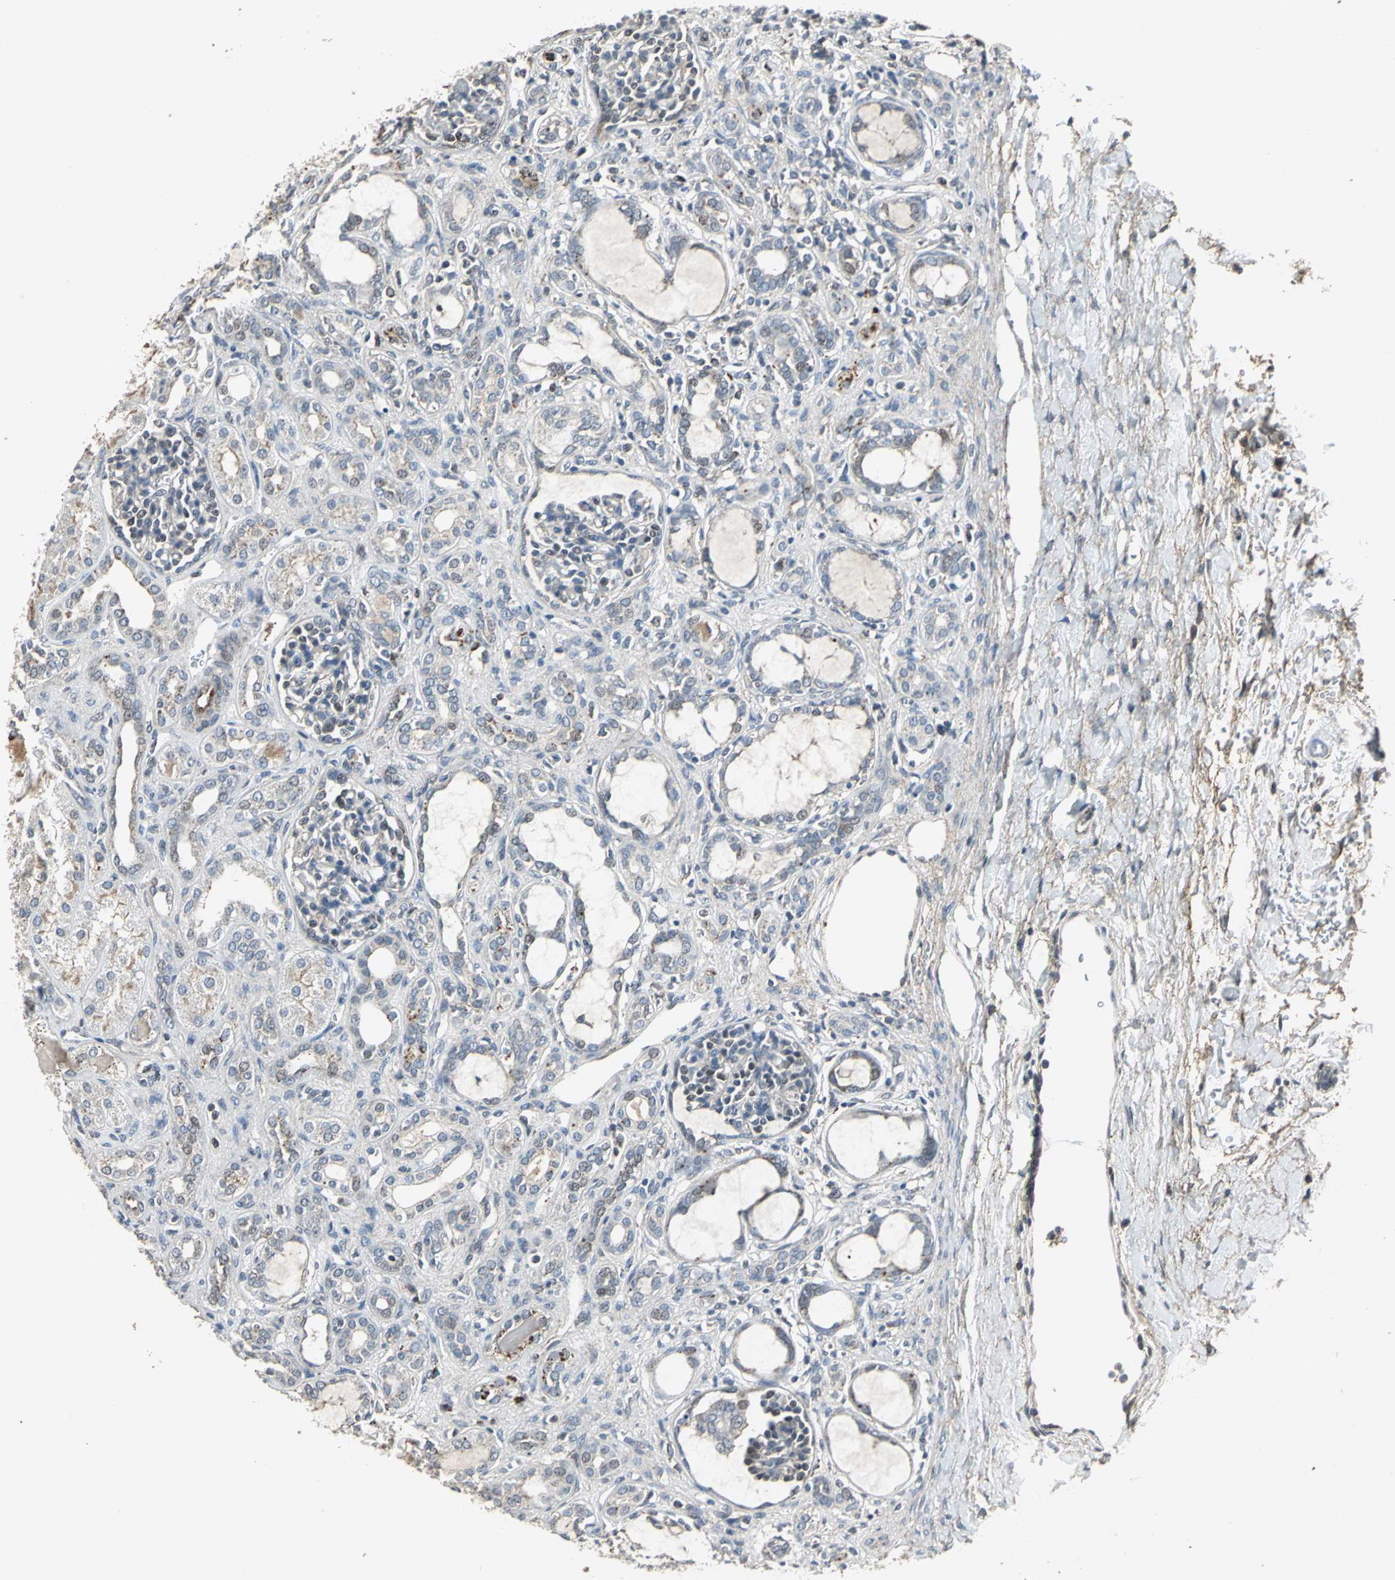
{"staining": {"intensity": "negative", "quantity": "none", "location": "none"}, "tissue": "kidney", "cell_type": "Cells in glomeruli", "image_type": "normal", "snomed": [{"axis": "morphology", "description": "Normal tissue, NOS"}, {"axis": "topography", "description": "Kidney"}], "caption": "Immunohistochemistry image of unremarkable kidney stained for a protein (brown), which displays no positivity in cells in glomeruli.", "gene": "DNAJB4", "patient": {"sex": "male", "age": 7}}